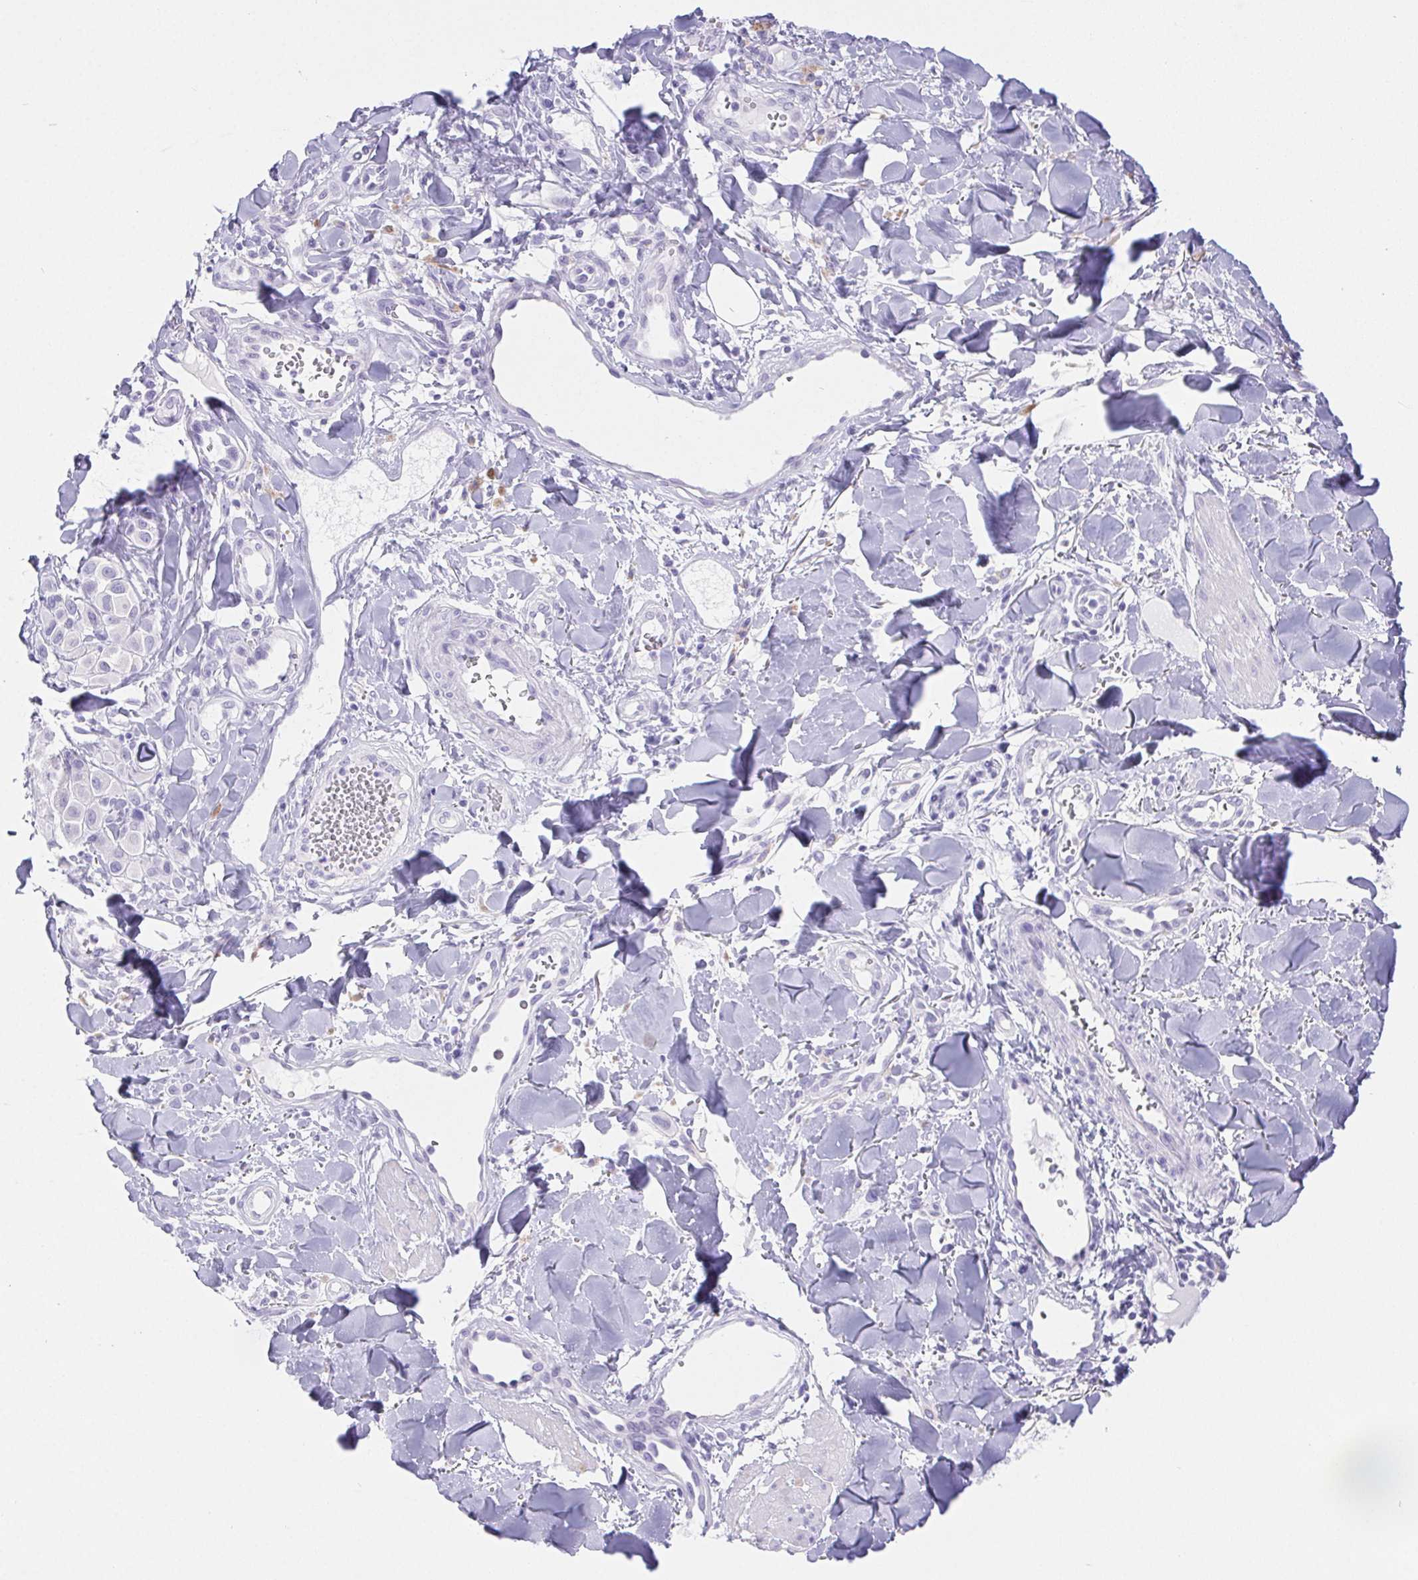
{"staining": {"intensity": "negative", "quantity": "none", "location": "none"}, "tissue": "melanoma", "cell_type": "Tumor cells", "image_type": "cancer", "snomed": [{"axis": "morphology", "description": "Malignant melanoma, NOS"}, {"axis": "topography", "description": "Skin"}], "caption": "There is no significant expression in tumor cells of malignant melanoma. (Brightfield microscopy of DAB immunohistochemistry at high magnification).", "gene": "PNLIP", "patient": {"sex": "male", "age": 77}}